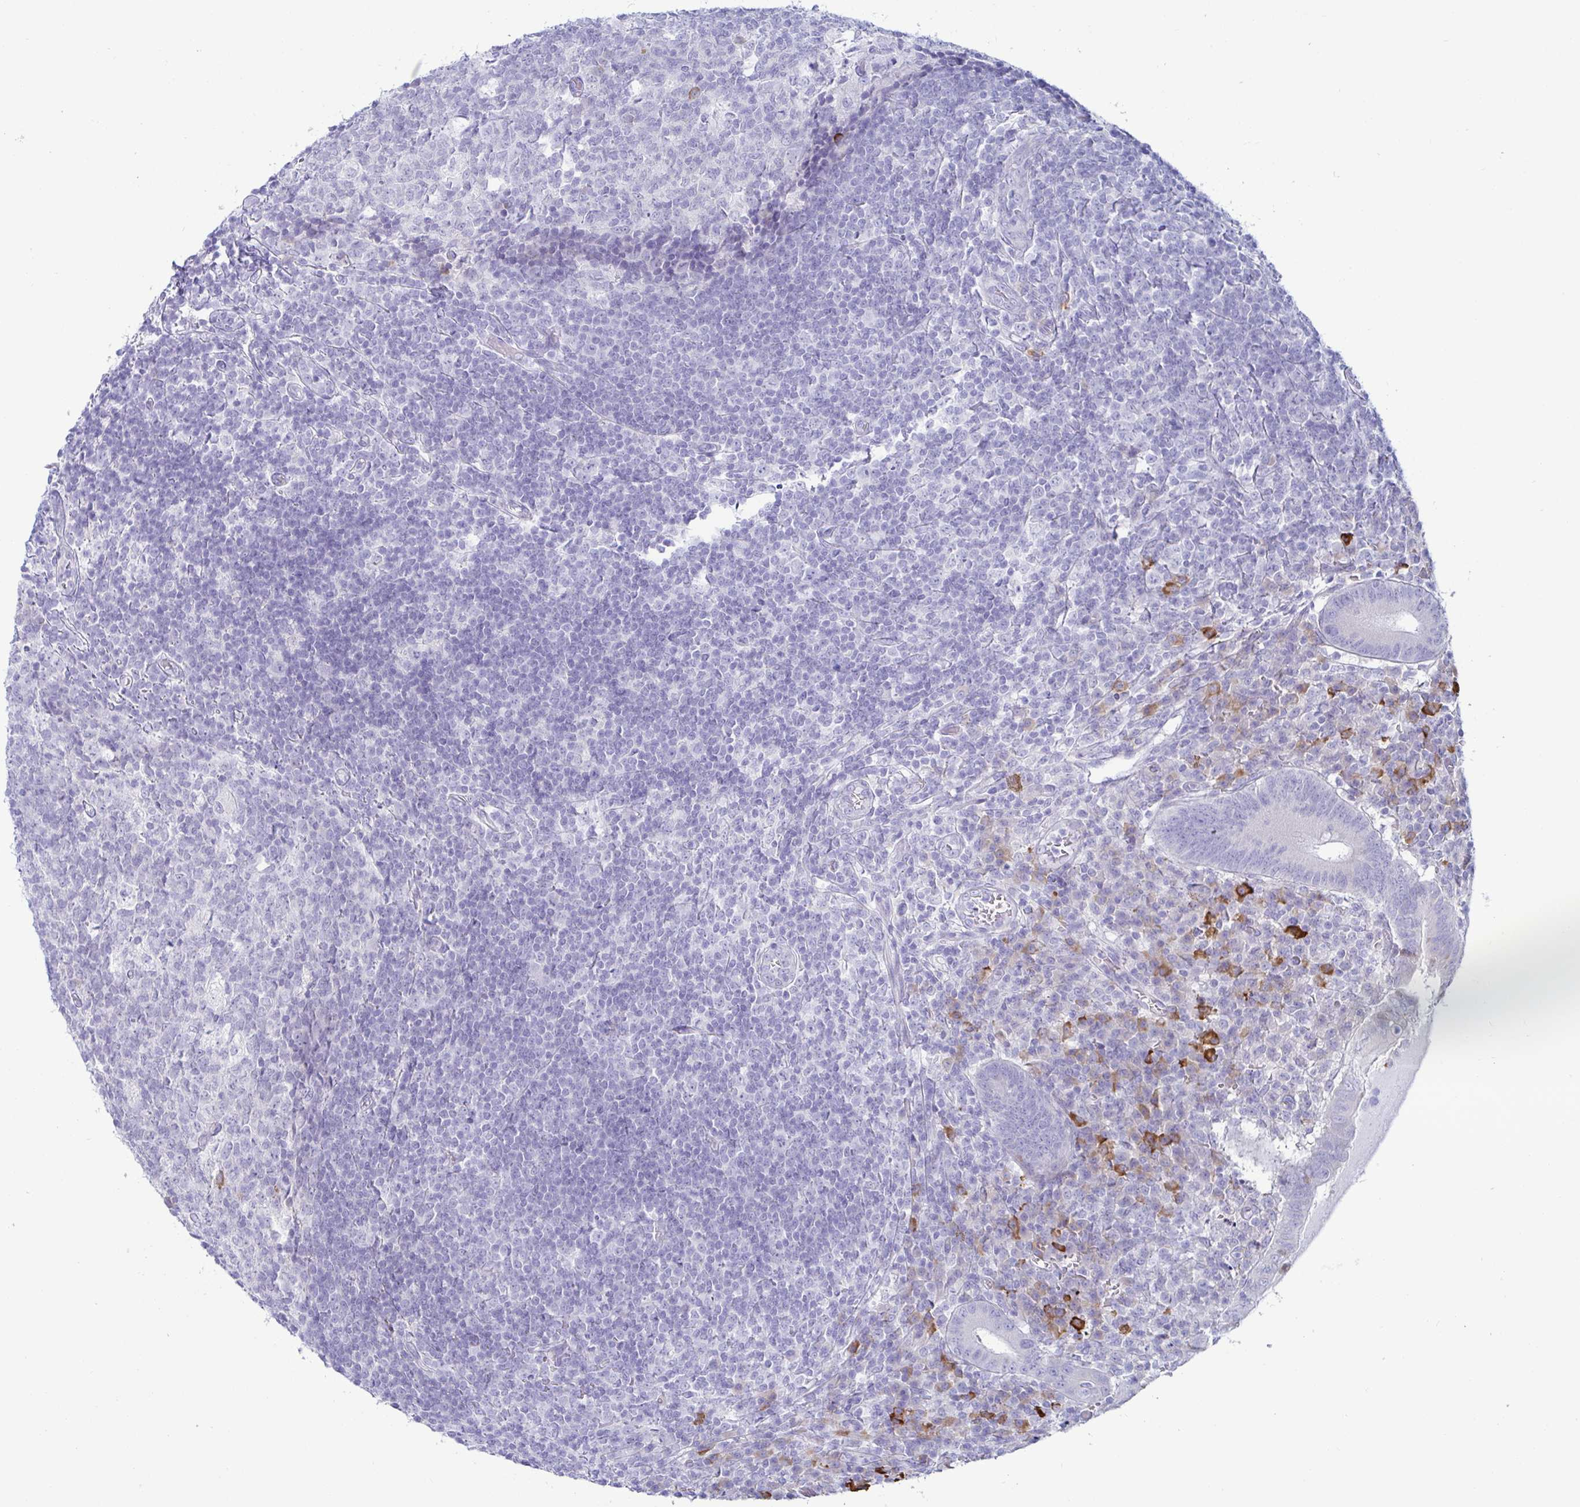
{"staining": {"intensity": "weak", "quantity": "25%-75%", "location": "cytoplasmic/membranous"}, "tissue": "appendix", "cell_type": "Glandular cells", "image_type": "normal", "snomed": [{"axis": "morphology", "description": "Normal tissue, NOS"}, {"axis": "topography", "description": "Appendix"}], "caption": "Appendix stained with a brown dye reveals weak cytoplasmic/membranous positive staining in about 25%-75% of glandular cells.", "gene": "TFPI2", "patient": {"sex": "male", "age": 18}}